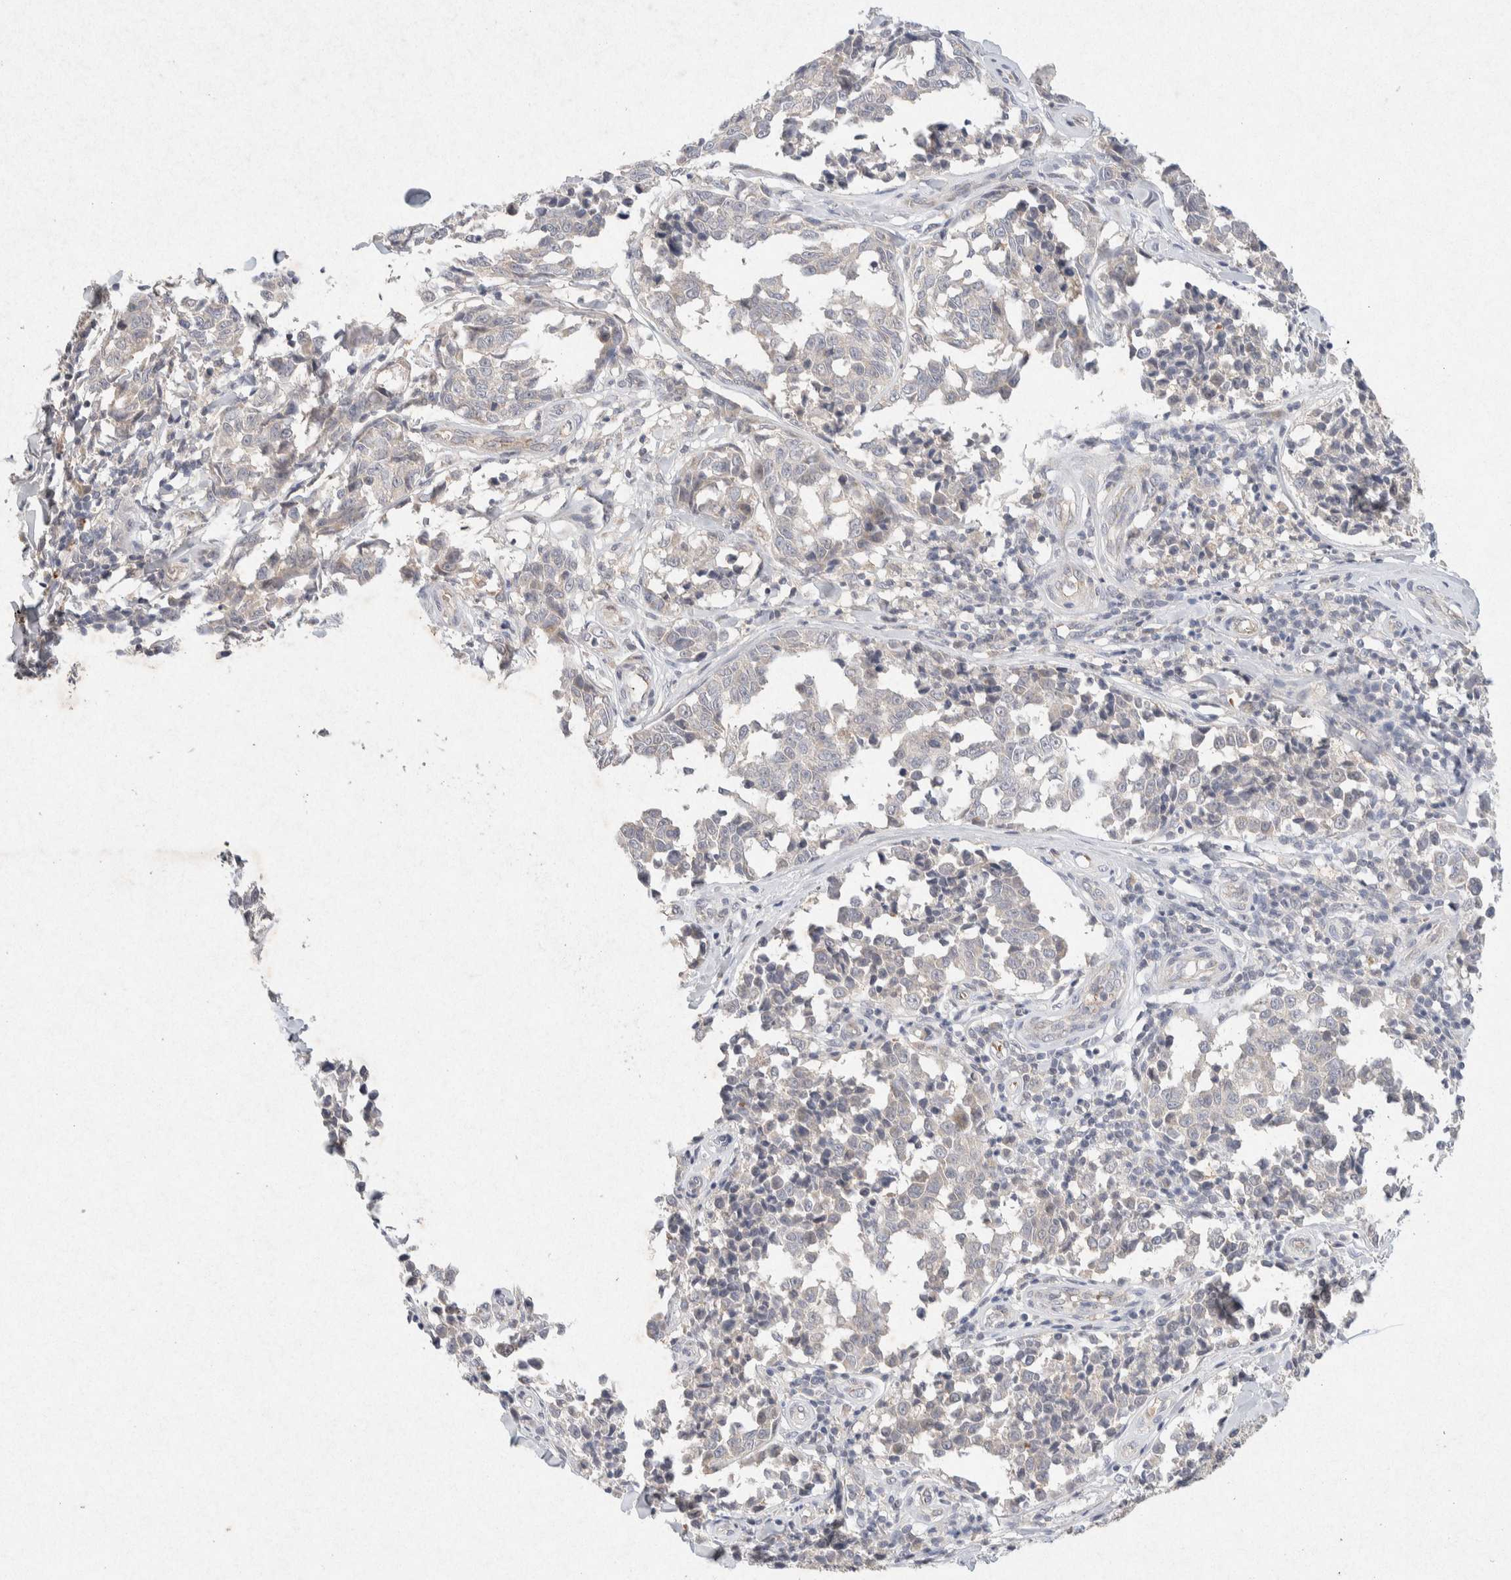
{"staining": {"intensity": "negative", "quantity": "none", "location": "none"}, "tissue": "melanoma", "cell_type": "Tumor cells", "image_type": "cancer", "snomed": [{"axis": "morphology", "description": "Malignant melanoma, NOS"}, {"axis": "topography", "description": "Skin"}], "caption": "This is a image of IHC staining of malignant melanoma, which shows no positivity in tumor cells.", "gene": "GNAI1", "patient": {"sex": "female", "age": 64}}